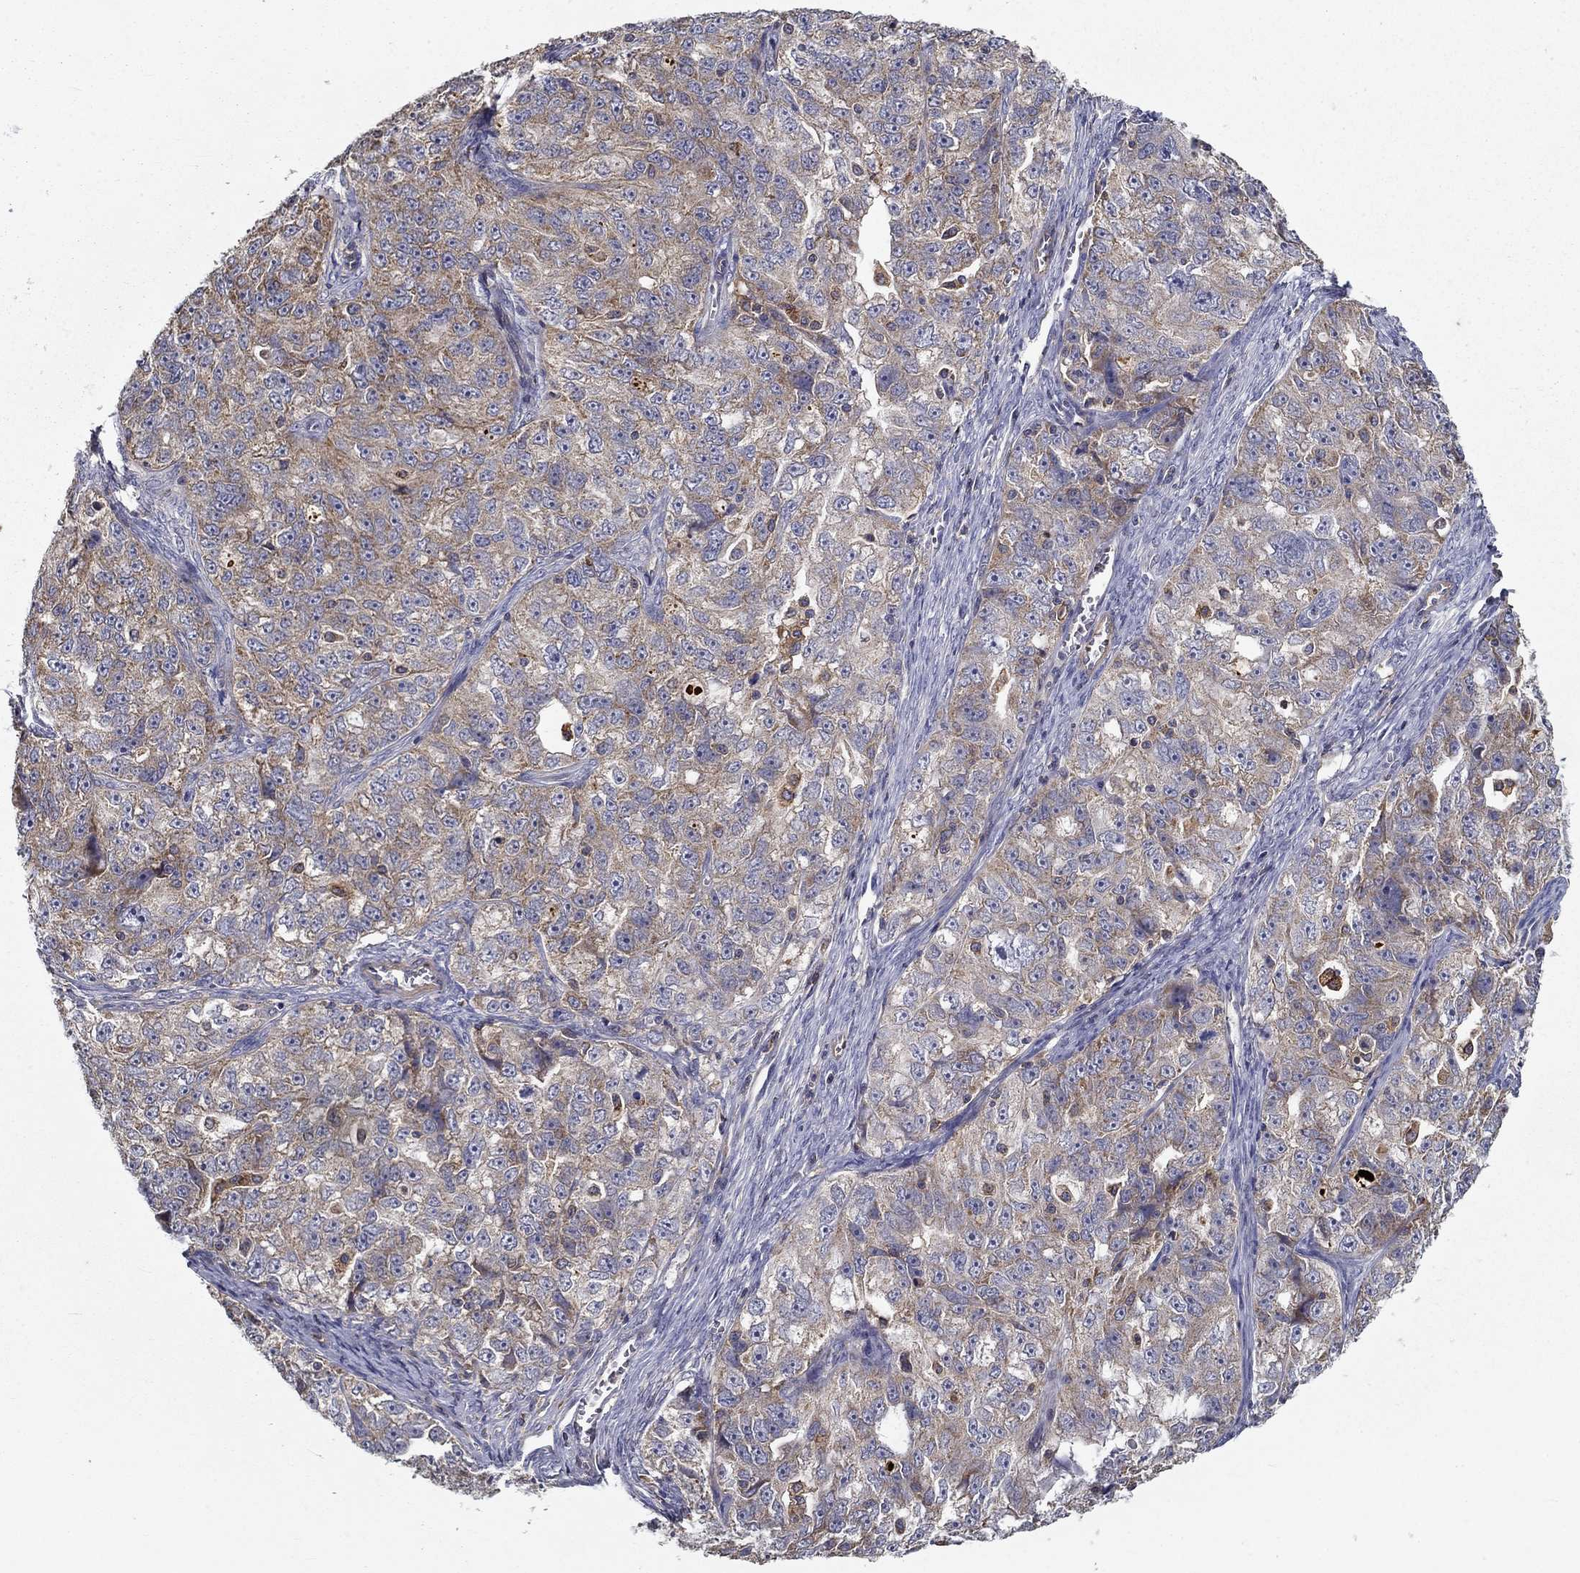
{"staining": {"intensity": "moderate", "quantity": "<25%", "location": "cytoplasmic/membranous"}, "tissue": "ovarian cancer", "cell_type": "Tumor cells", "image_type": "cancer", "snomed": [{"axis": "morphology", "description": "Cystadenocarcinoma, serous, NOS"}, {"axis": "topography", "description": "Ovary"}], "caption": "Immunohistochemical staining of human serous cystadenocarcinoma (ovarian) shows low levels of moderate cytoplasmic/membranous protein staining in about <25% of tumor cells.", "gene": "ALDH4A1", "patient": {"sex": "female", "age": 51}}